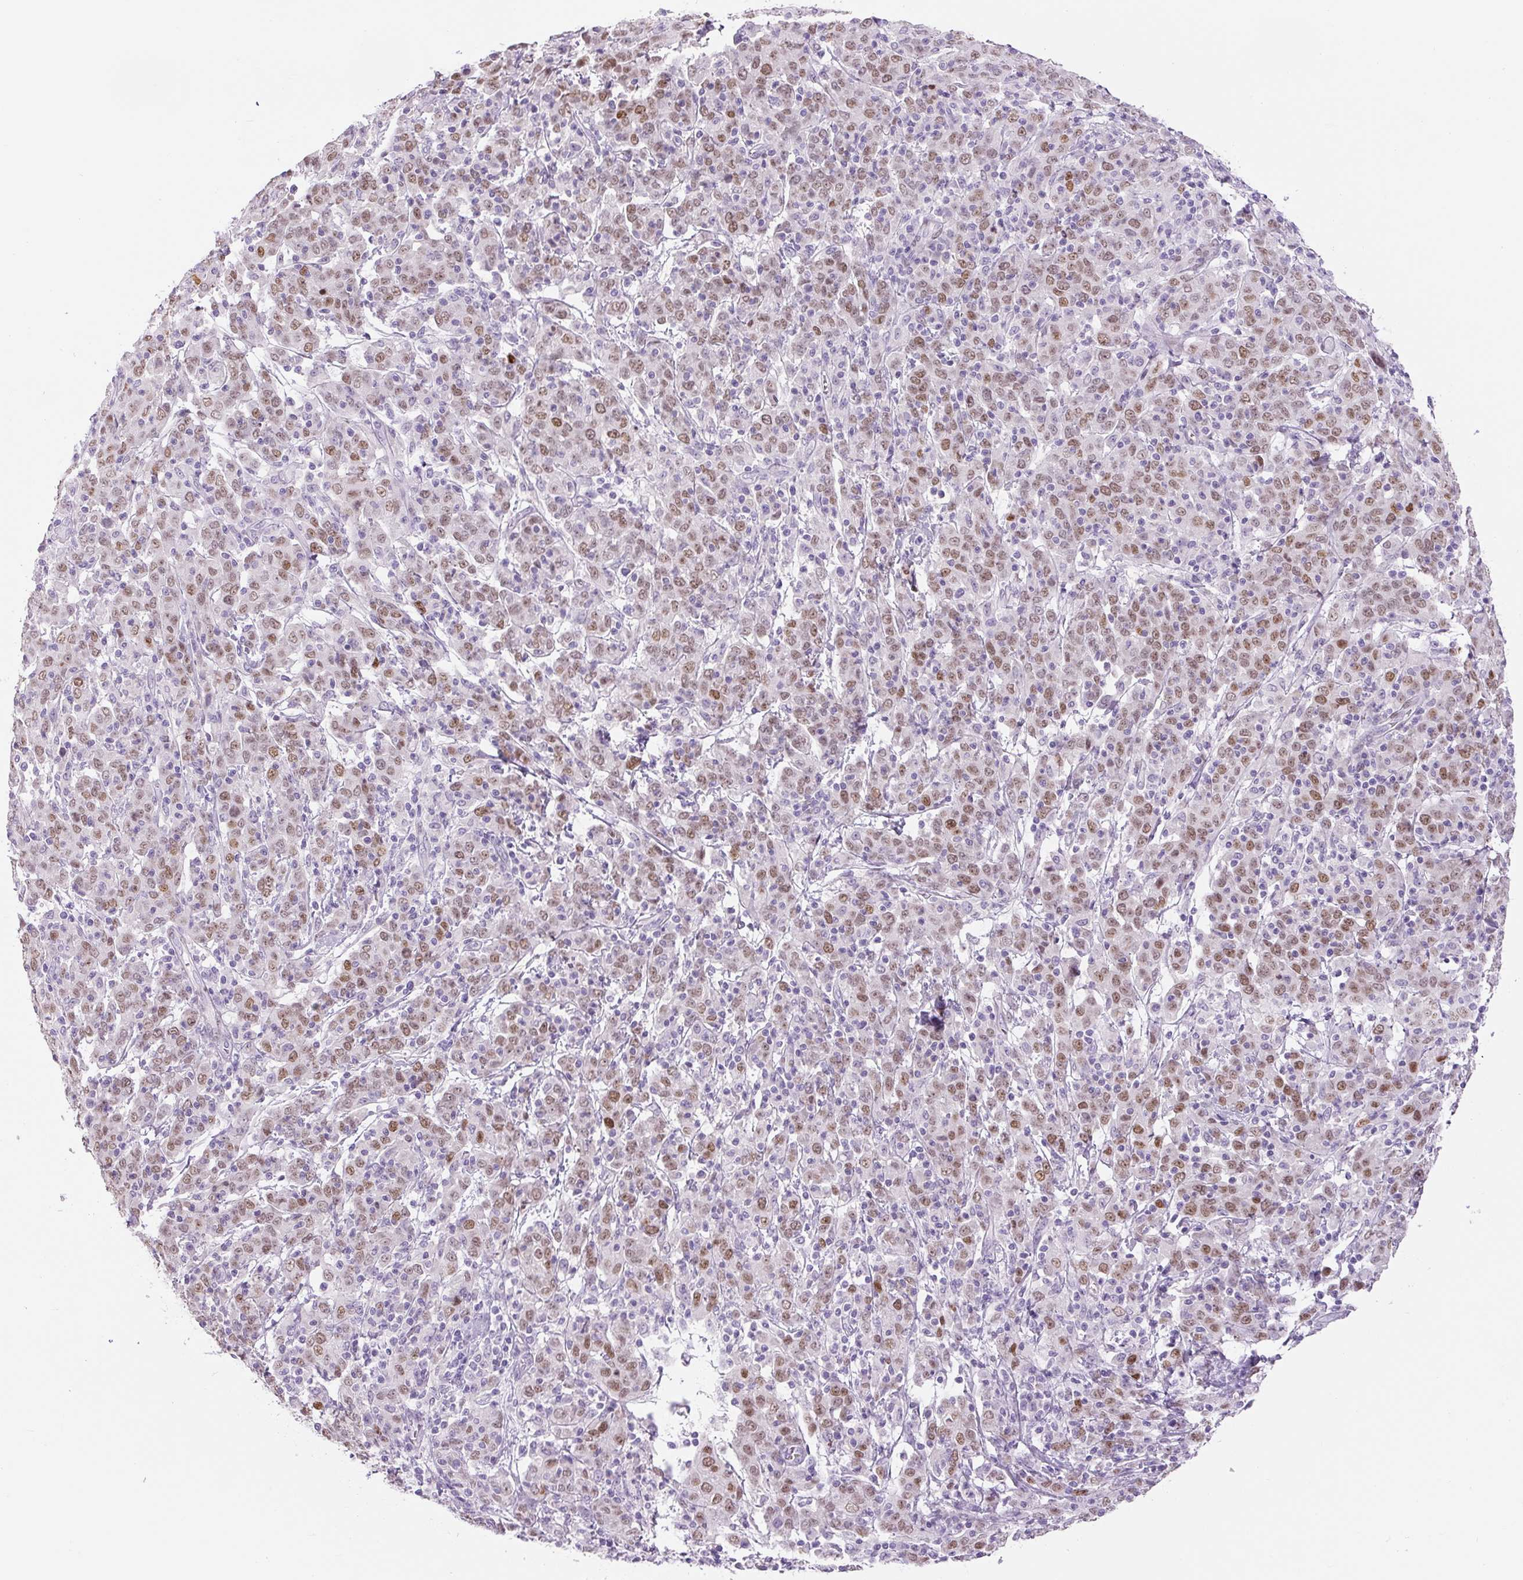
{"staining": {"intensity": "moderate", "quantity": ">75%", "location": "nuclear"}, "tissue": "cervical cancer", "cell_type": "Tumor cells", "image_type": "cancer", "snomed": [{"axis": "morphology", "description": "Squamous cell carcinoma, NOS"}, {"axis": "topography", "description": "Cervix"}], "caption": "DAB (3,3'-diaminobenzidine) immunohistochemical staining of human cervical cancer (squamous cell carcinoma) reveals moderate nuclear protein staining in about >75% of tumor cells.", "gene": "SIX1", "patient": {"sex": "female", "age": 67}}